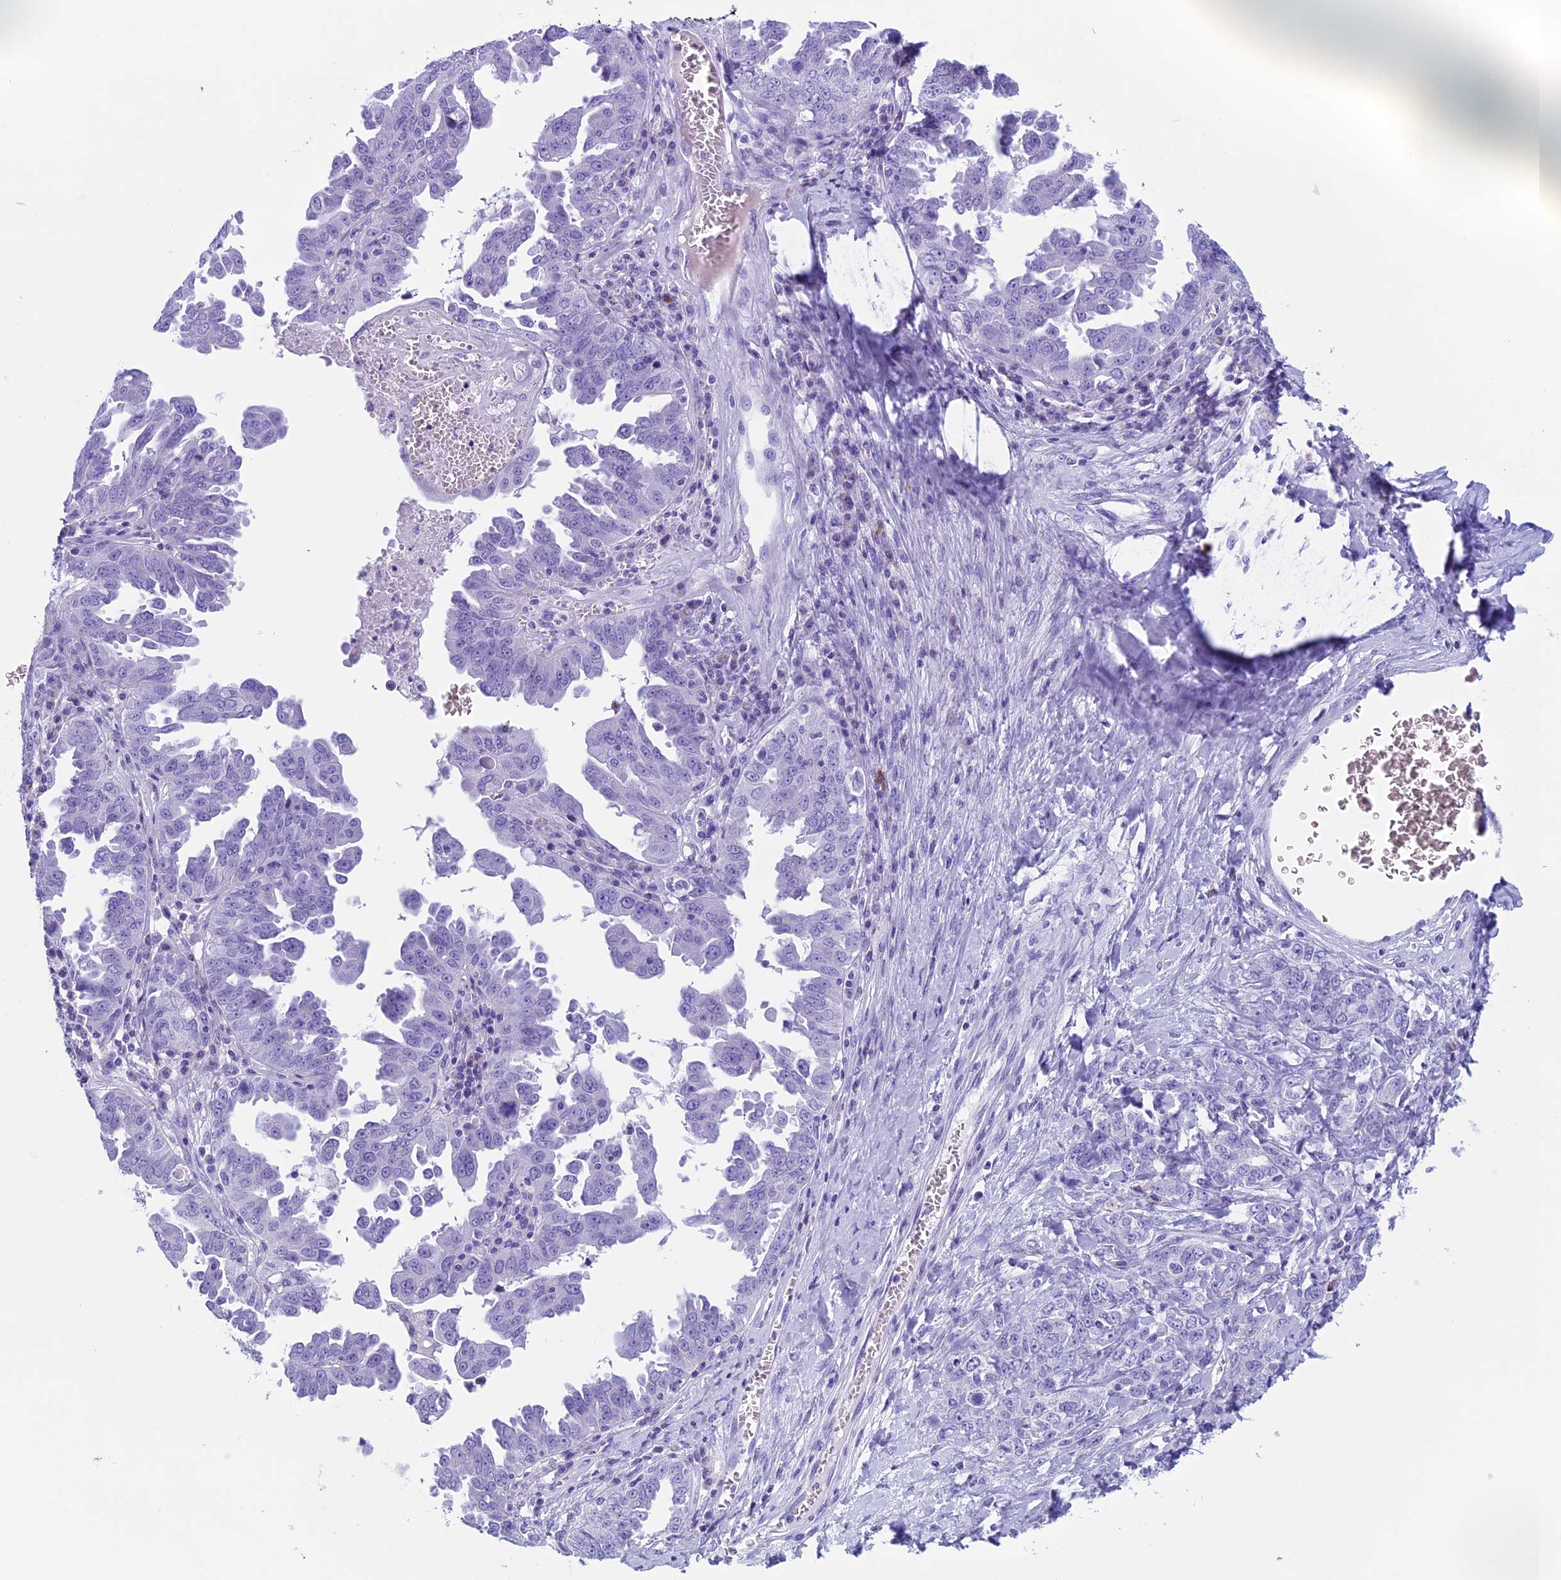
{"staining": {"intensity": "negative", "quantity": "none", "location": "none"}, "tissue": "ovarian cancer", "cell_type": "Tumor cells", "image_type": "cancer", "snomed": [{"axis": "morphology", "description": "Carcinoma, endometroid"}, {"axis": "topography", "description": "Ovary"}], "caption": "This is an immunohistochemistry photomicrograph of human ovarian cancer (endometroid carcinoma). There is no positivity in tumor cells.", "gene": "ZNF563", "patient": {"sex": "female", "age": 62}}